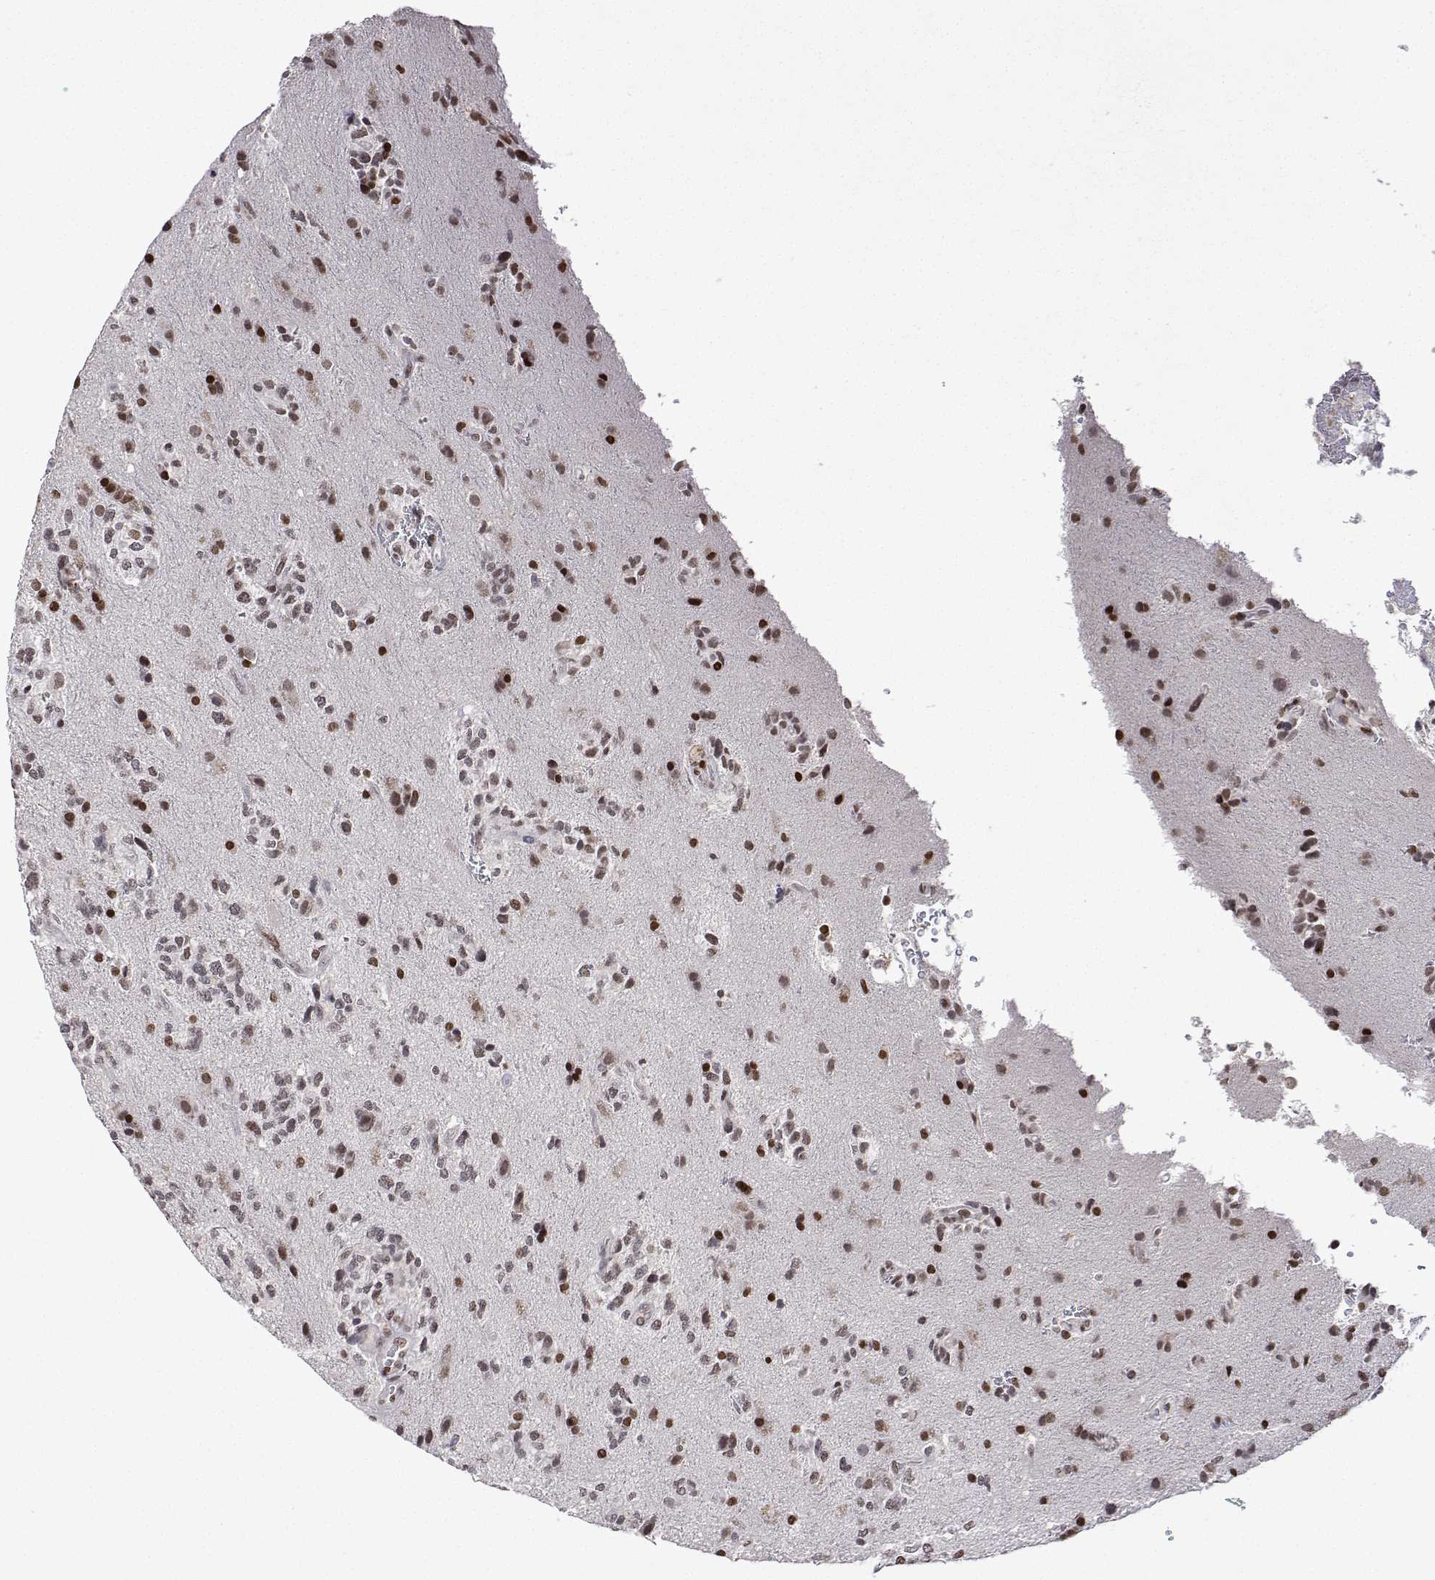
{"staining": {"intensity": "weak", "quantity": ">75%", "location": "nuclear"}, "tissue": "glioma", "cell_type": "Tumor cells", "image_type": "cancer", "snomed": [{"axis": "morphology", "description": "Glioma, malignant, High grade"}, {"axis": "topography", "description": "Brain"}], "caption": "Immunohistochemical staining of human glioma shows weak nuclear protein expression in about >75% of tumor cells. The staining is performed using DAB (3,3'-diaminobenzidine) brown chromogen to label protein expression. The nuclei are counter-stained blue using hematoxylin.", "gene": "XPC", "patient": {"sex": "female", "age": 71}}